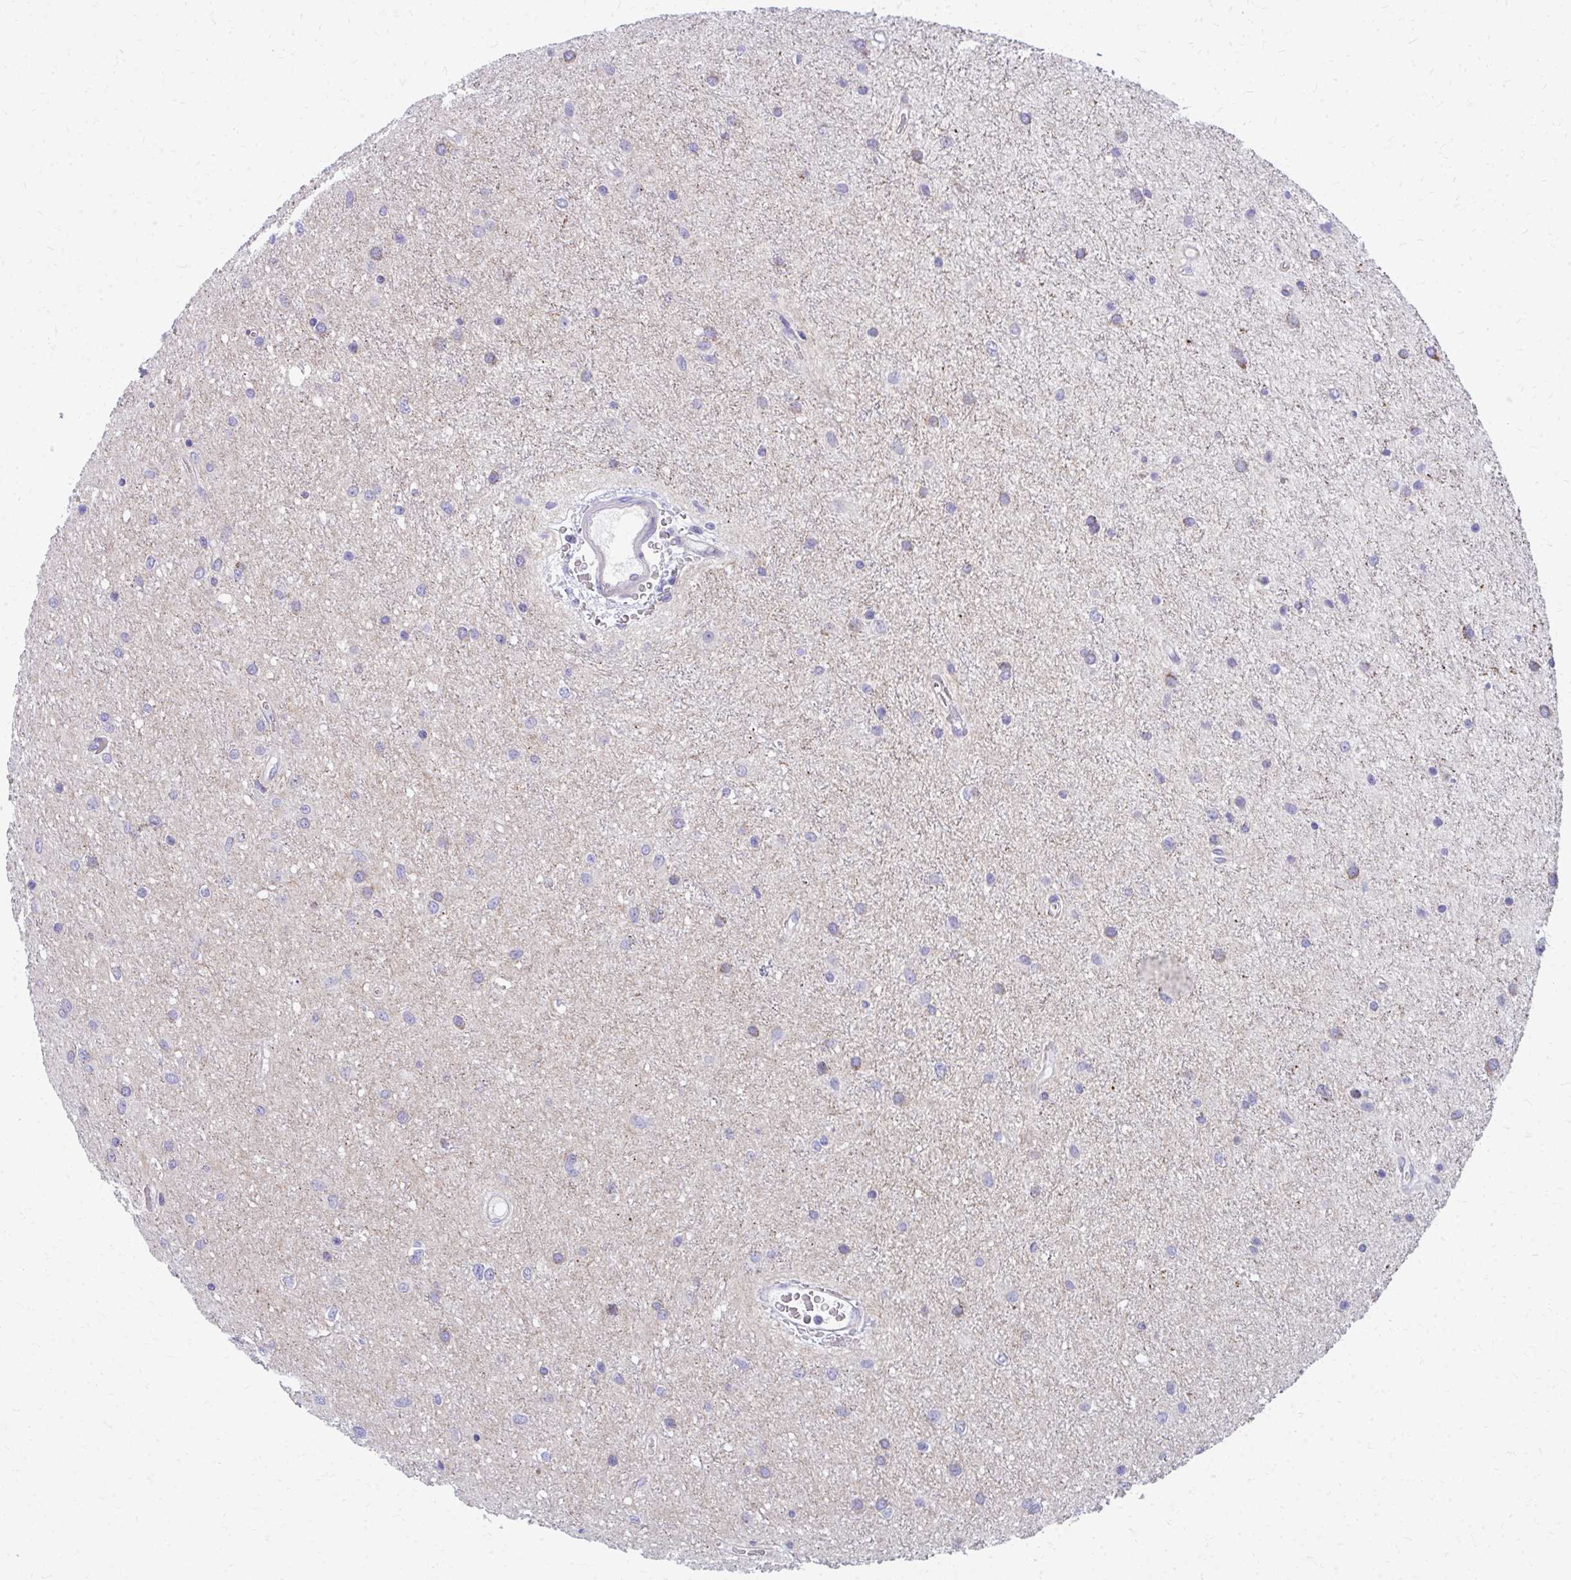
{"staining": {"intensity": "weak", "quantity": "<25%", "location": "cytoplasmic/membranous"}, "tissue": "glioma", "cell_type": "Tumor cells", "image_type": "cancer", "snomed": [{"axis": "morphology", "description": "Glioma, malignant, Low grade"}, {"axis": "topography", "description": "Cerebellum"}], "caption": "An immunohistochemistry image of malignant low-grade glioma is shown. There is no staining in tumor cells of malignant low-grade glioma.", "gene": "IL37", "patient": {"sex": "female", "age": 5}}